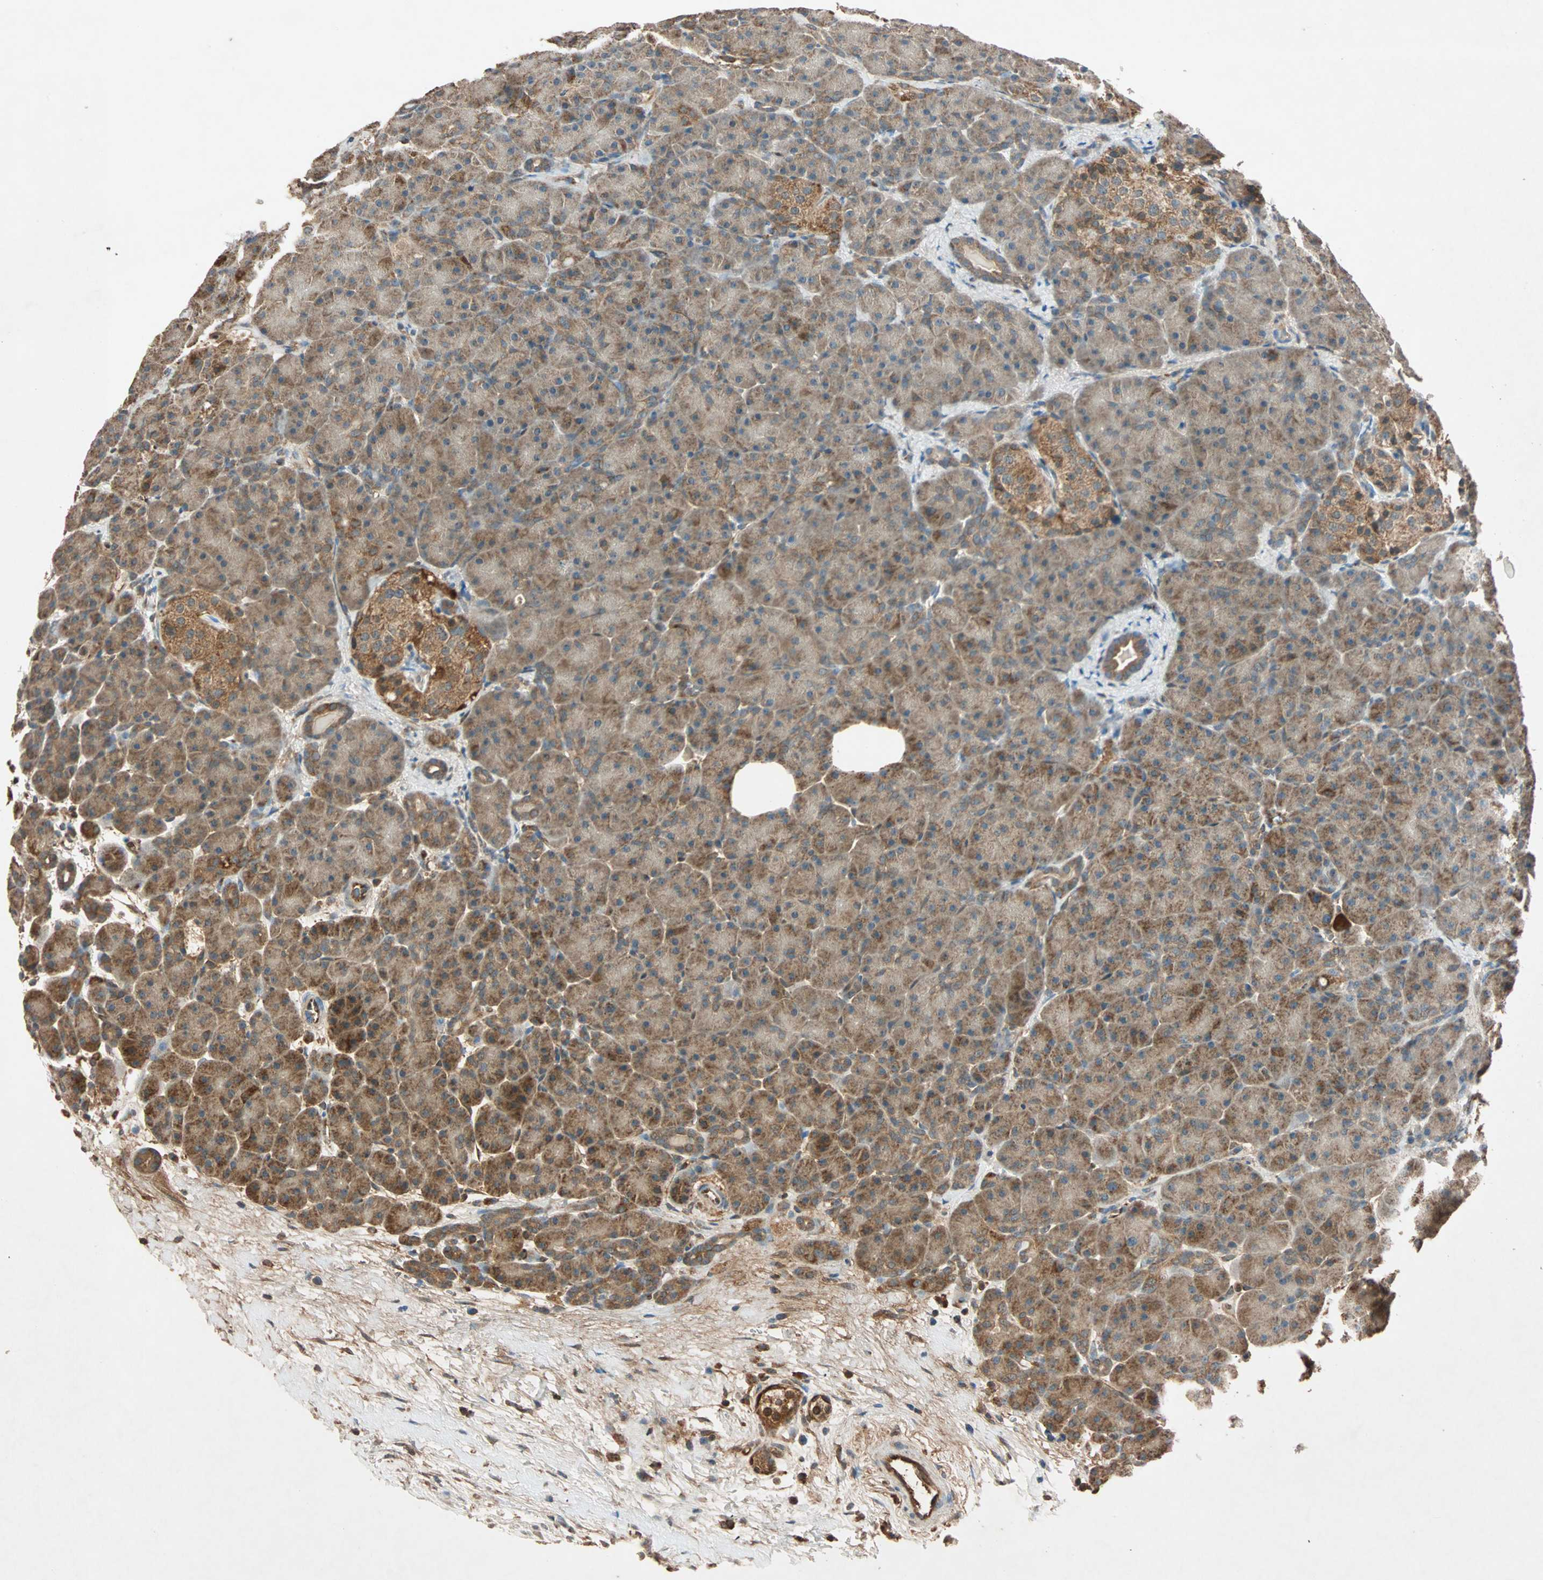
{"staining": {"intensity": "strong", "quantity": ">75%", "location": "cytoplasmic/membranous"}, "tissue": "pancreas", "cell_type": "Exocrine glandular cells", "image_type": "normal", "snomed": [{"axis": "morphology", "description": "Normal tissue, NOS"}, {"axis": "topography", "description": "Pancreas"}], "caption": "Protein analysis of normal pancreas demonstrates strong cytoplasmic/membranous positivity in about >75% of exocrine glandular cells.", "gene": "MAPK1", "patient": {"sex": "male", "age": 66}}